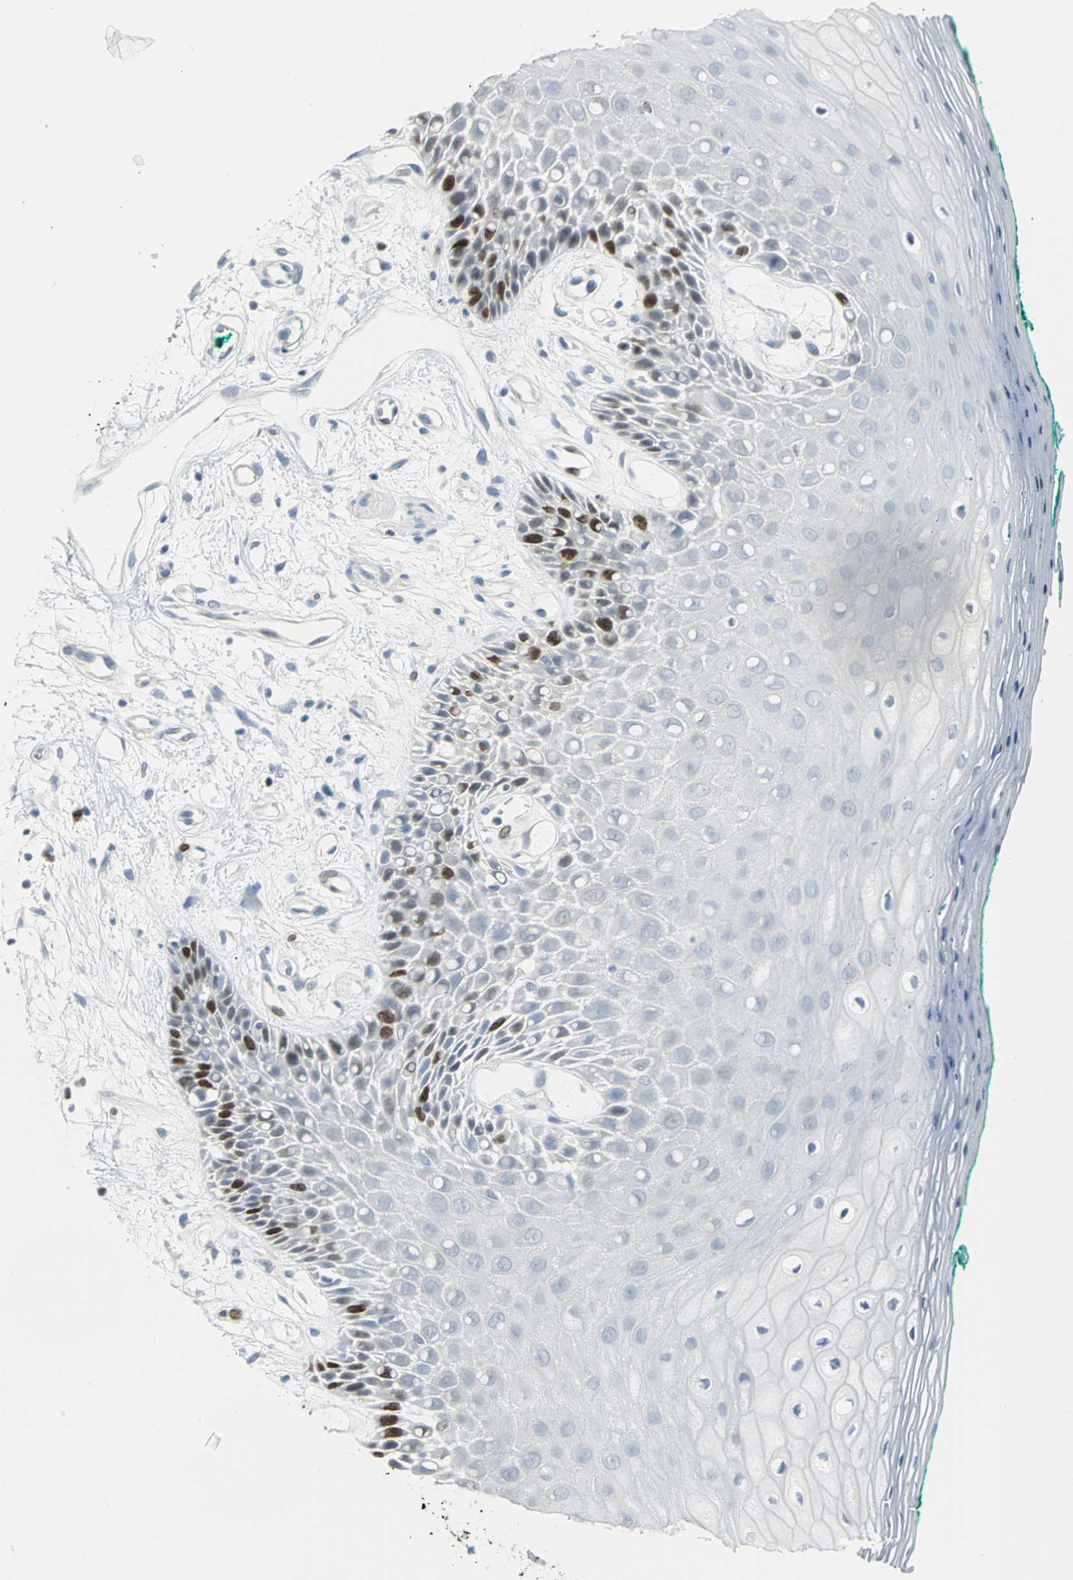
{"staining": {"intensity": "moderate", "quantity": "<25%", "location": "nuclear"}, "tissue": "oral mucosa", "cell_type": "Squamous epithelial cells", "image_type": "normal", "snomed": [{"axis": "morphology", "description": "Normal tissue, NOS"}, {"axis": "morphology", "description": "Squamous cell carcinoma, NOS"}, {"axis": "topography", "description": "Skeletal muscle"}, {"axis": "topography", "description": "Oral tissue"}, {"axis": "topography", "description": "Head-Neck"}], "caption": "Normal oral mucosa was stained to show a protein in brown. There is low levels of moderate nuclear positivity in approximately <25% of squamous epithelial cells. (DAB (3,3'-diaminobenzidine) IHC with brightfield microscopy, high magnification).", "gene": "MCM3", "patient": {"sex": "female", "age": 84}}